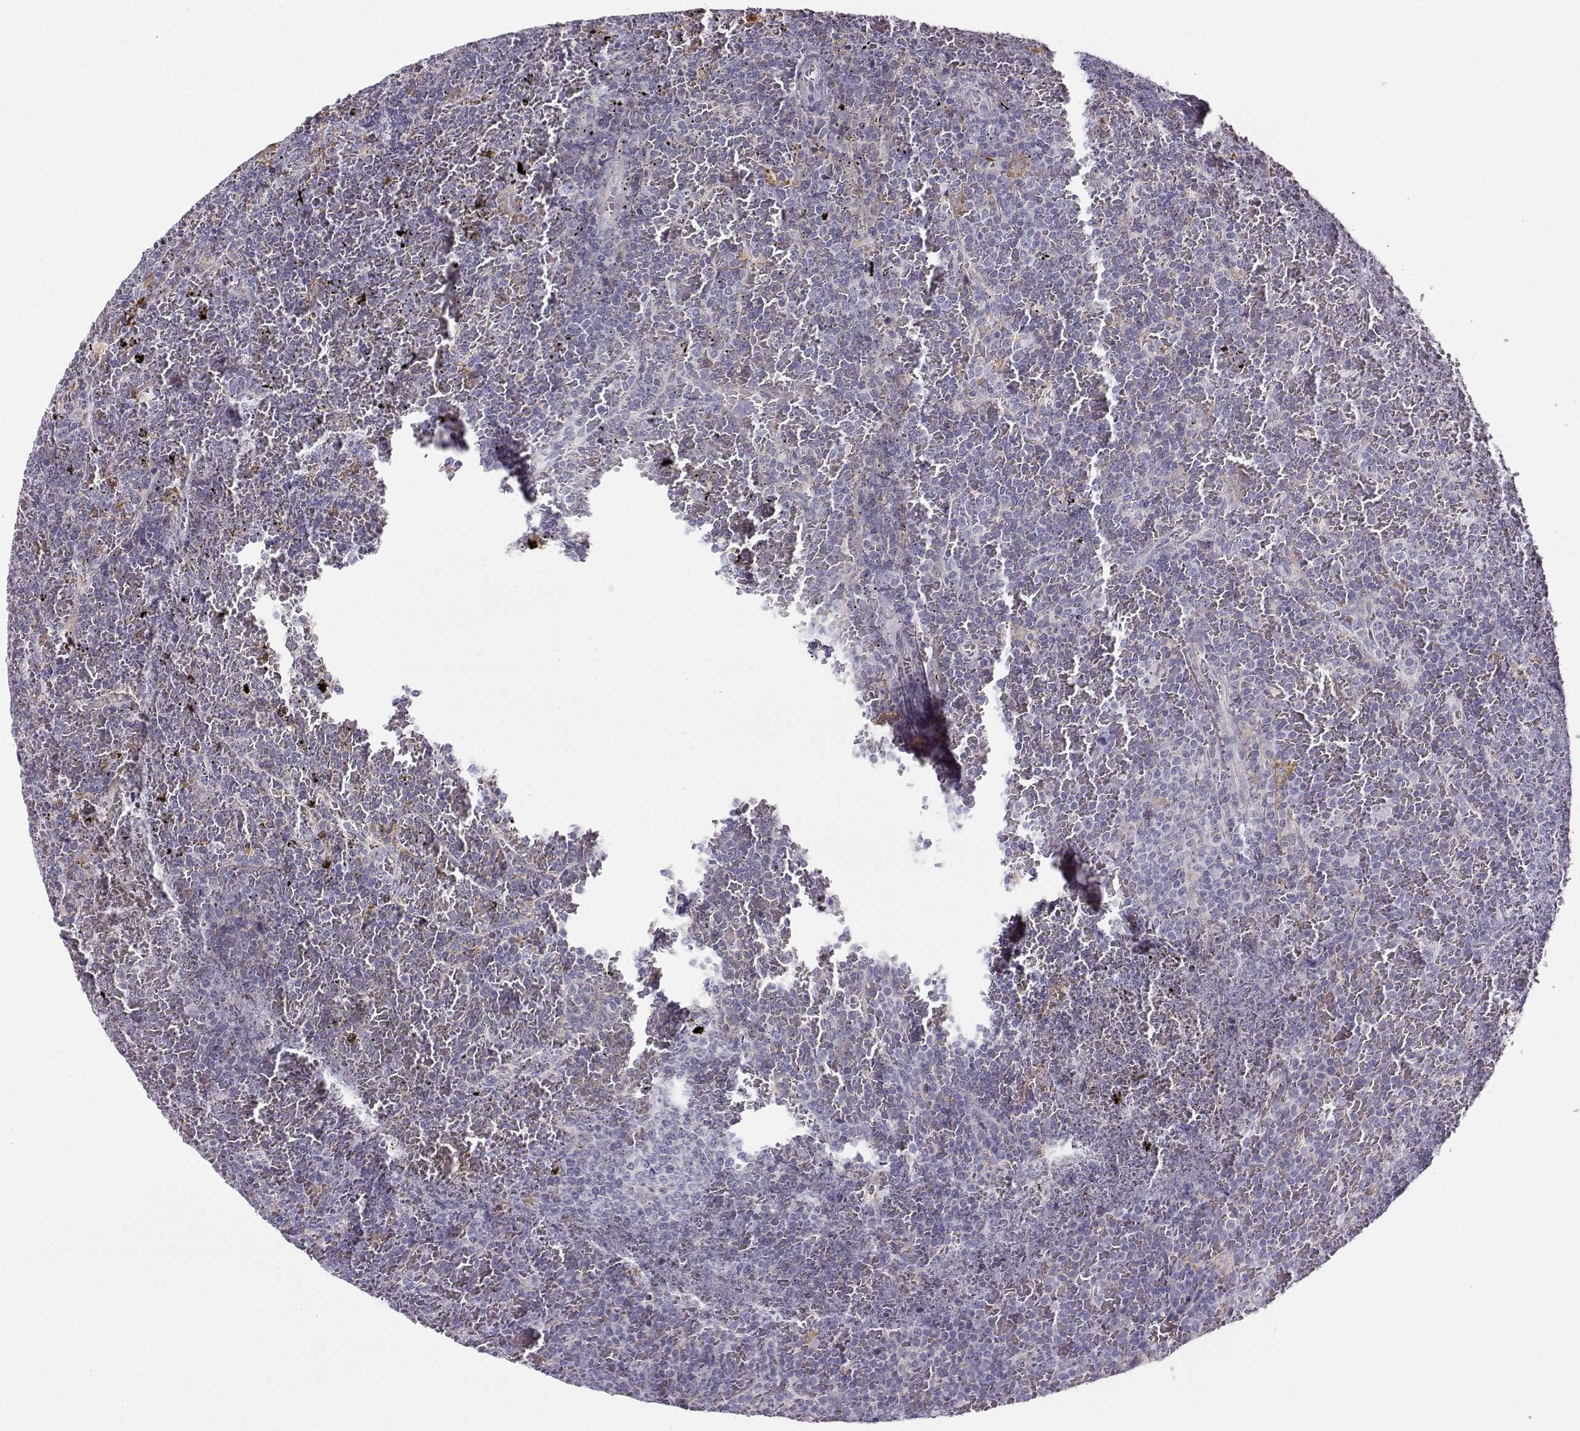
{"staining": {"intensity": "negative", "quantity": "none", "location": "none"}, "tissue": "lymphoma", "cell_type": "Tumor cells", "image_type": "cancer", "snomed": [{"axis": "morphology", "description": "Malignant lymphoma, non-Hodgkin's type, Low grade"}, {"axis": "topography", "description": "Spleen"}], "caption": "Immunohistochemical staining of human lymphoma shows no significant positivity in tumor cells. Brightfield microscopy of immunohistochemistry (IHC) stained with DAB (3,3'-diaminobenzidine) (brown) and hematoxylin (blue), captured at high magnification.", "gene": "UCP3", "patient": {"sex": "female", "age": 77}}